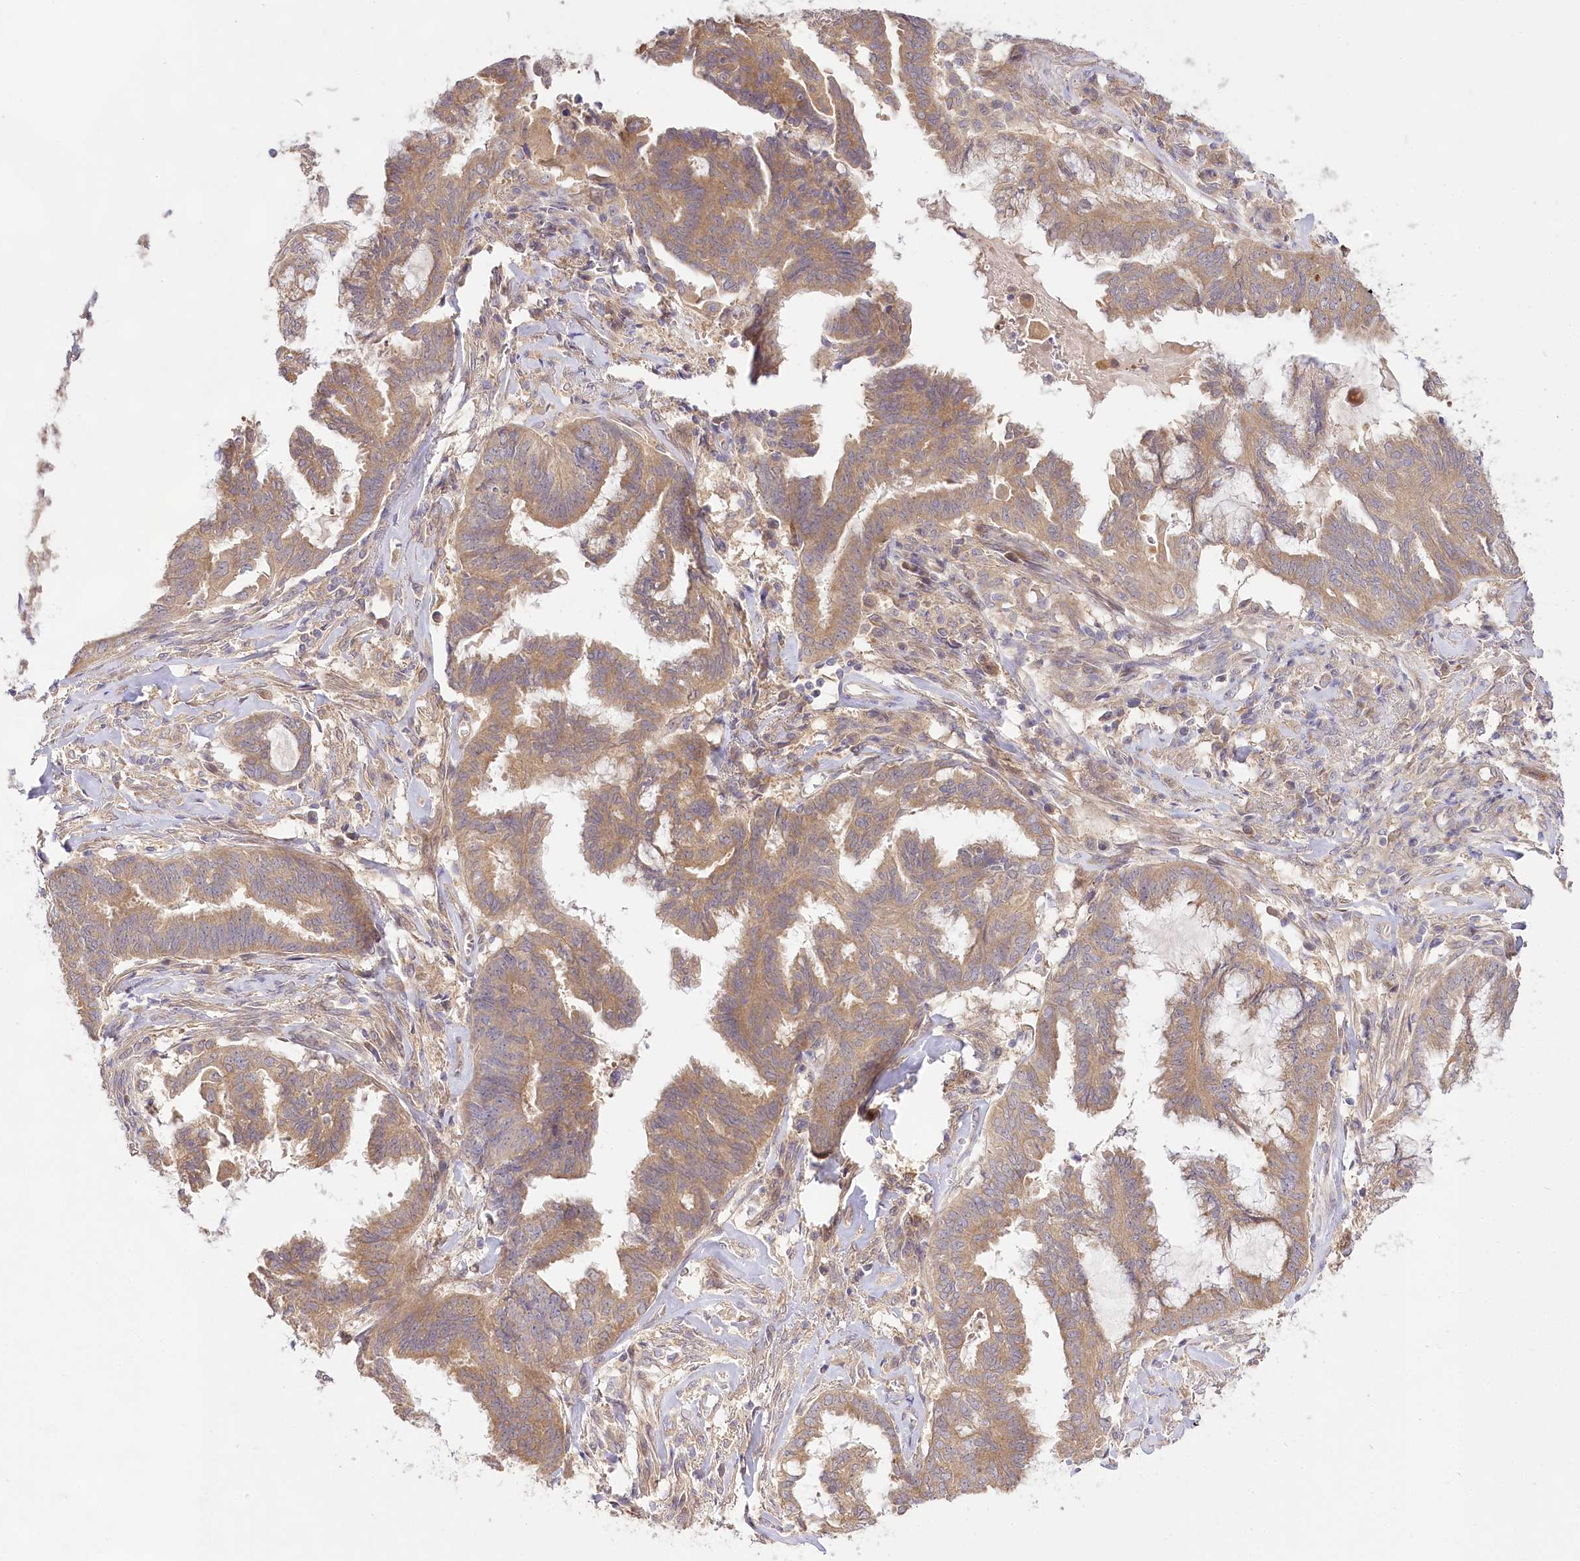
{"staining": {"intensity": "moderate", "quantity": ">75%", "location": "cytoplasmic/membranous"}, "tissue": "endometrial cancer", "cell_type": "Tumor cells", "image_type": "cancer", "snomed": [{"axis": "morphology", "description": "Adenocarcinoma, NOS"}, {"axis": "topography", "description": "Endometrium"}], "caption": "Protein positivity by IHC exhibits moderate cytoplasmic/membranous positivity in approximately >75% of tumor cells in endometrial cancer.", "gene": "PYROXD1", "patient": {"sex": "female", "age": 86}}